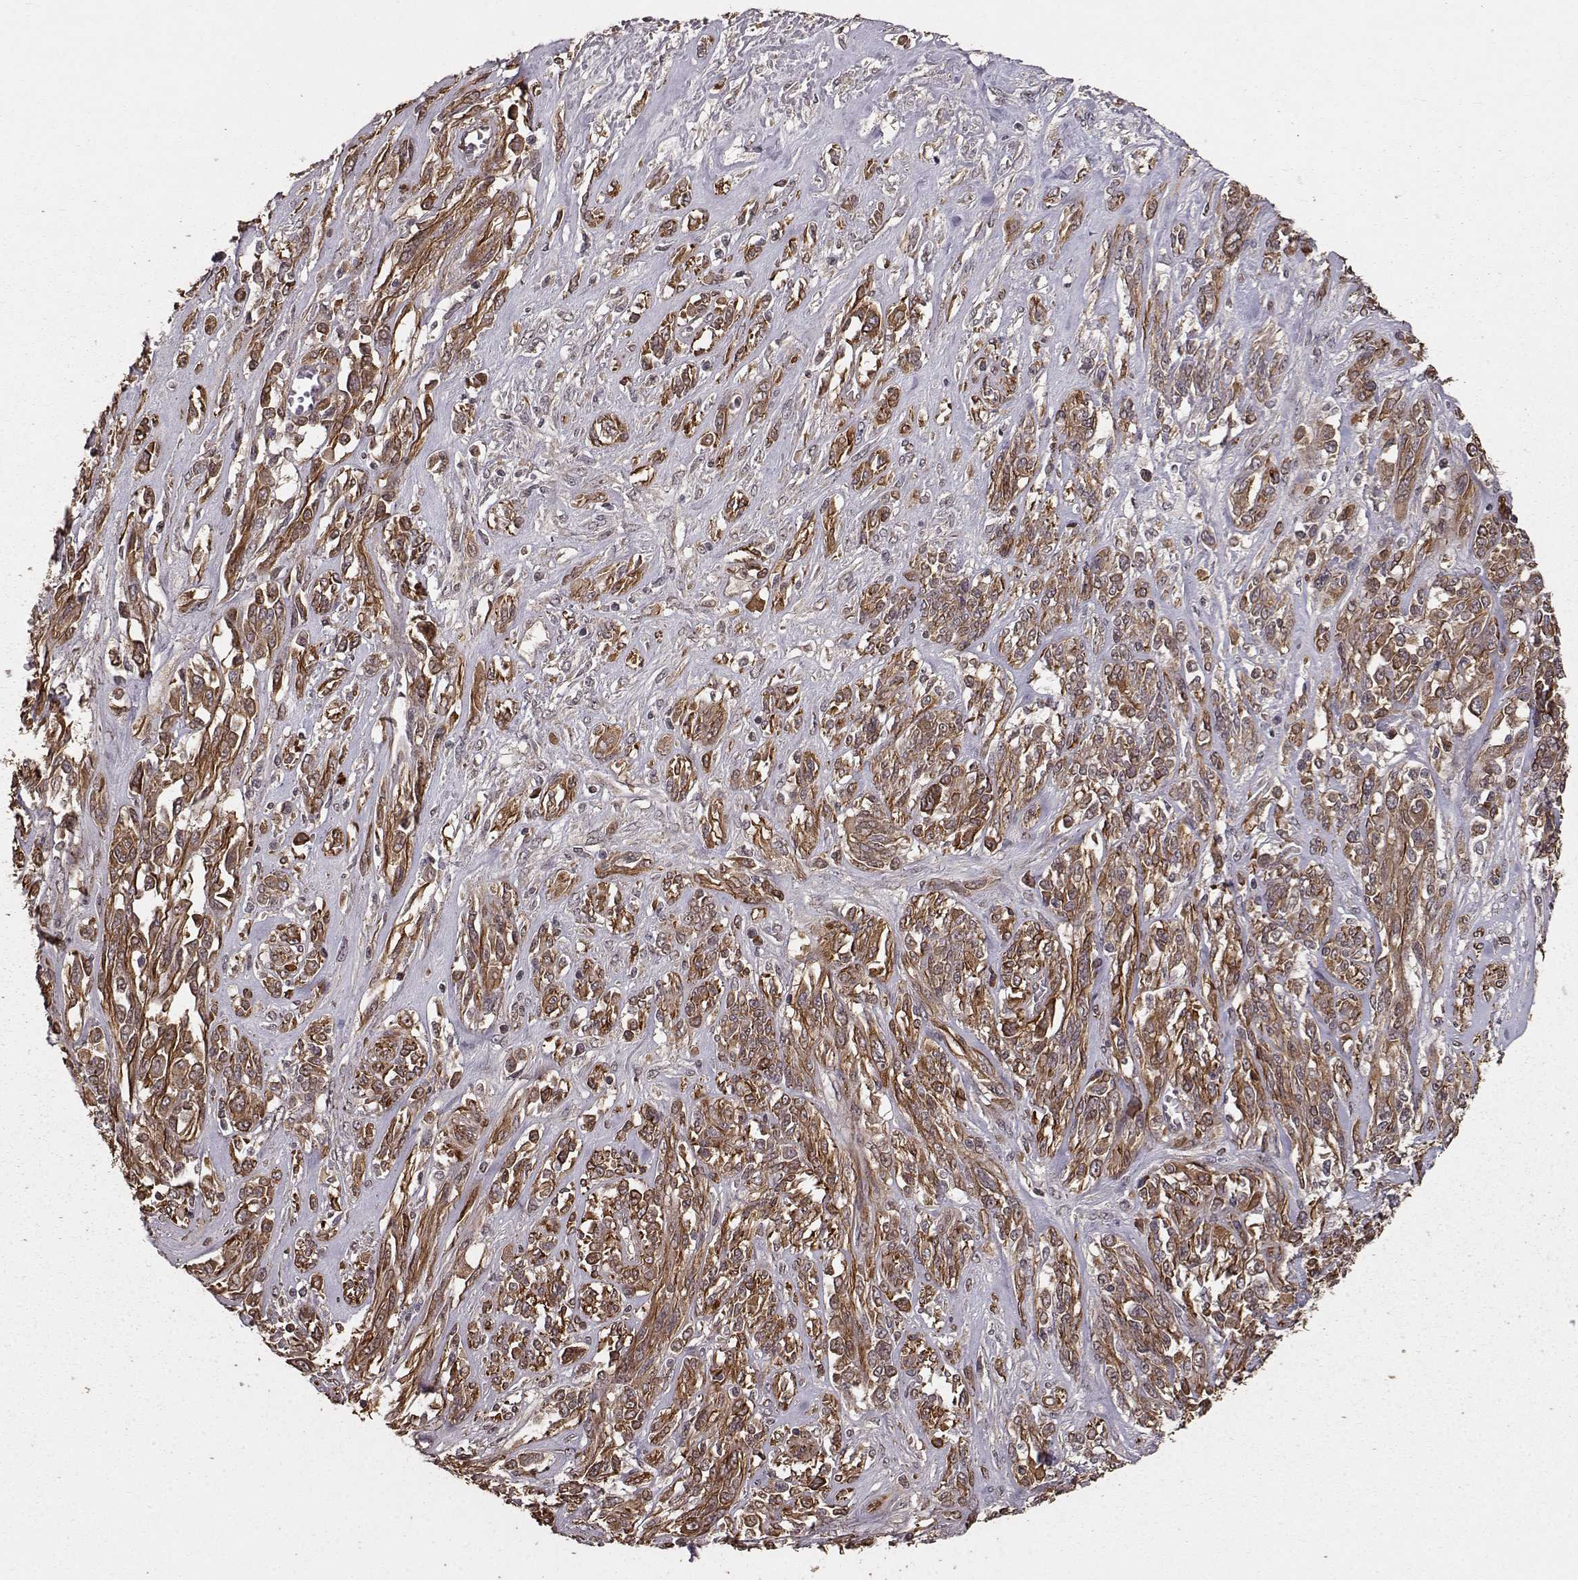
{"staining": {"intensity": "strong", "quantity": ">75%", "location": "cytoplasmic/membranous"}, "tissue": "melanoma", "cell_type": "Tumor cells", "image_type": "cancer", "snomed": [{"axis": "morphology", "description": "Malignant melanoma, NOS"}, {"axis": "topography", "description": "Skin"}], "caption": "Tumor cells show high levels of strong cytoplasmic/membranous staining in approximately >75% of cells in human malignant melanoma.", "gene": "USP15", "patient": {"sex": "female", "age": 91}}